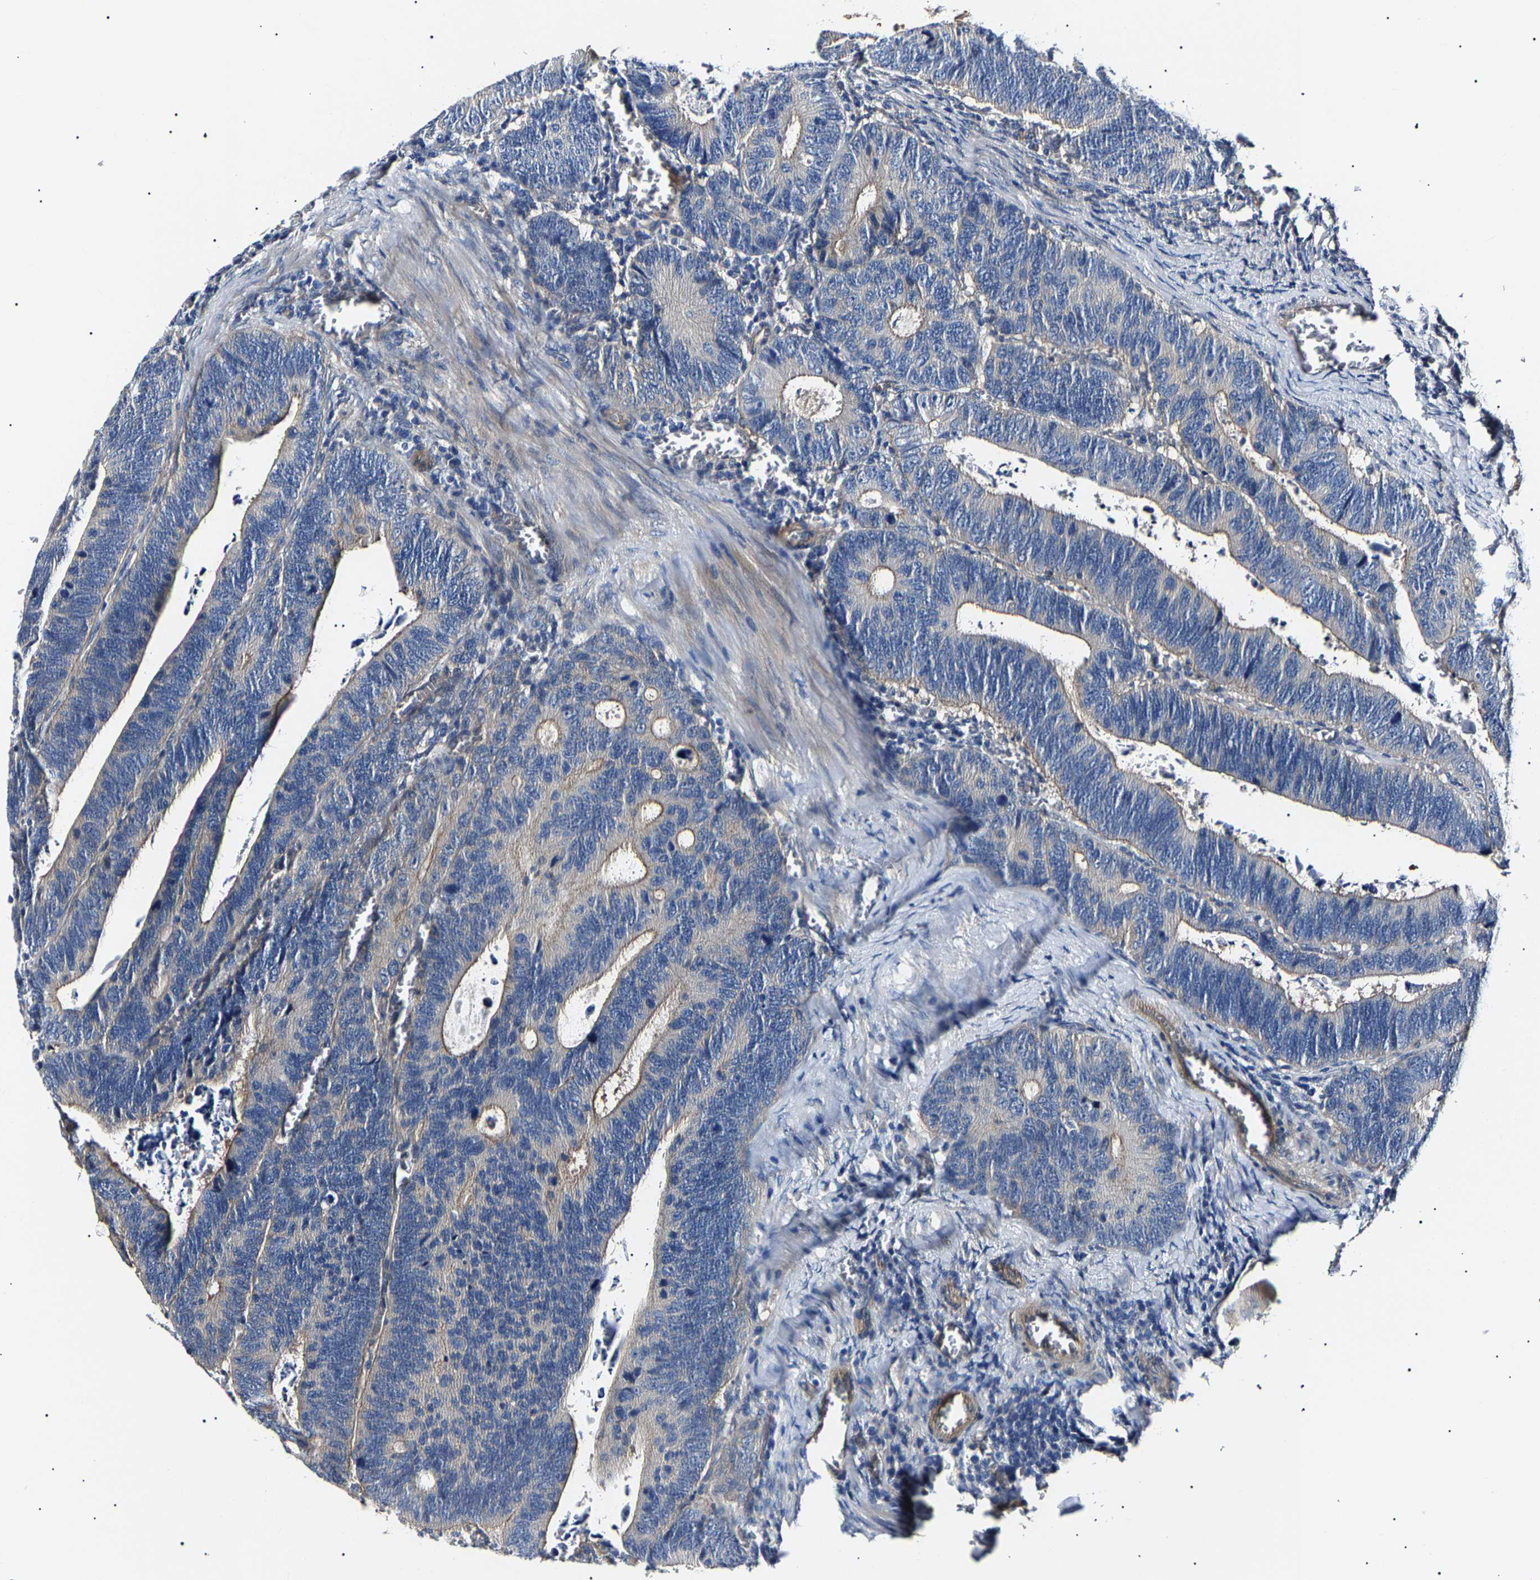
{"staining": {"intensity": "moderate", "quantity": "<25%", "location": "cytoplasmic/membranous"}, "tissue": "colorectal cancer", "cell_type": "Tumor cells", "image_type": "cancer", "snomed": [{"axis": "morphology", "description": "Inflammation, NOS"}, {"axis": "morphology", "description": "Adenocarcinoma, NOS"}, {"axis": "topography", "description": "Colon"}], "caption": "Brown immunohistochemical staining in colorectal cancer (adenocarcinoma) displays moderate cytoplasmic/membranous staining in about <25% of tumor cells.", "gene": "KLHL42", "patient": {"sex": "male", "age": 72}}